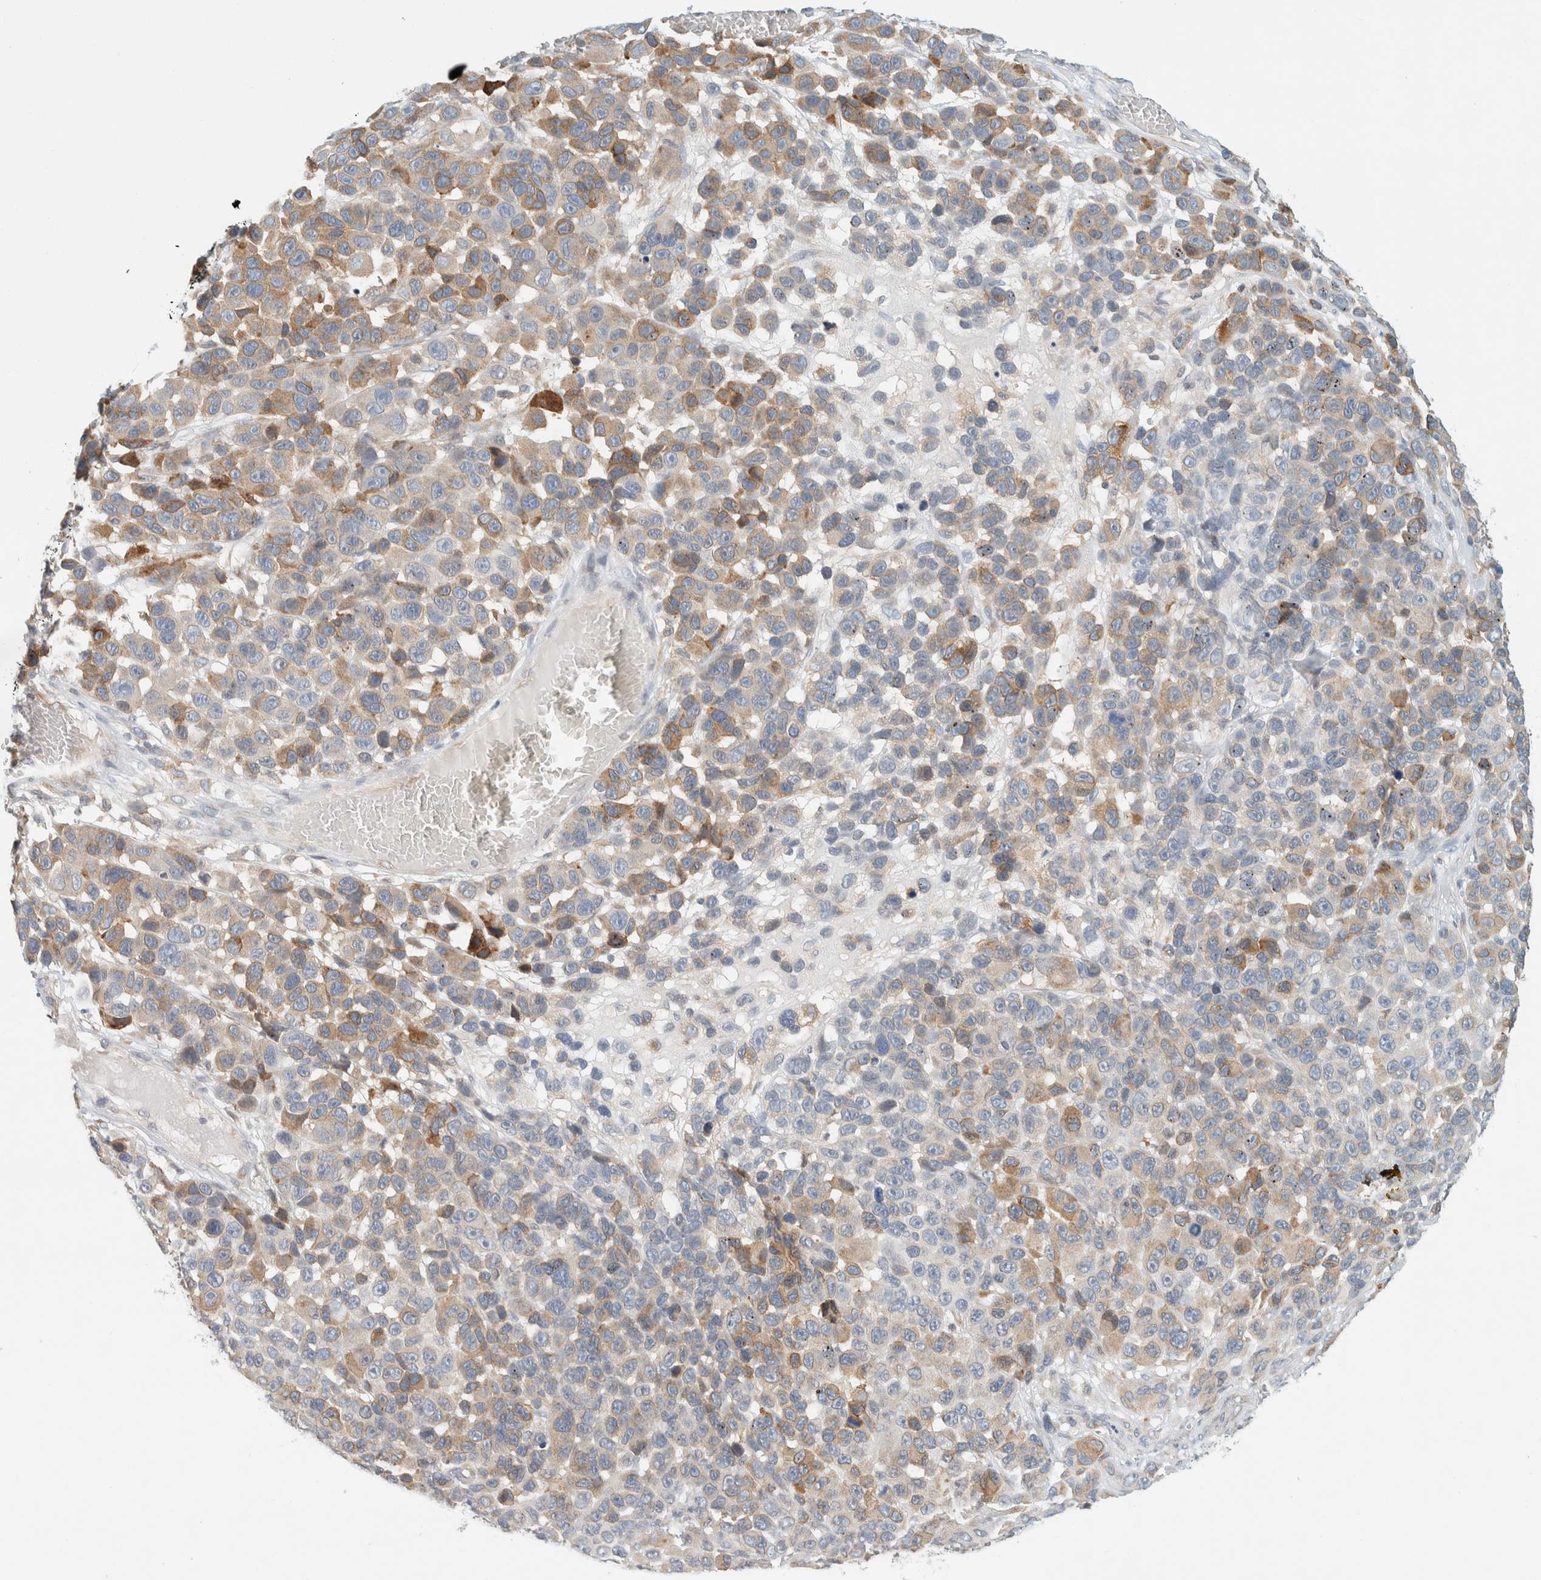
{"staining": {"intensity": "weak", "quantity": "25%-75%", "location": "cytoplasmic/membranous"}, "tissue": "melanoma", "cell_type": "Tumor cells", "image_type": "cancer", "snomed": [{"axis": "morphology", "description": "Malignant melanoma, NOS"}, {"axis": "topography", "description": "Skin"}], "caption": "Protein analysis of melanoma tissue displays weak cytoplasmic/membranous staining in approximately 25%-75% of tumor cells.", "gene": "SUMF2", "patient": {"sex": "male", "age": 53}}